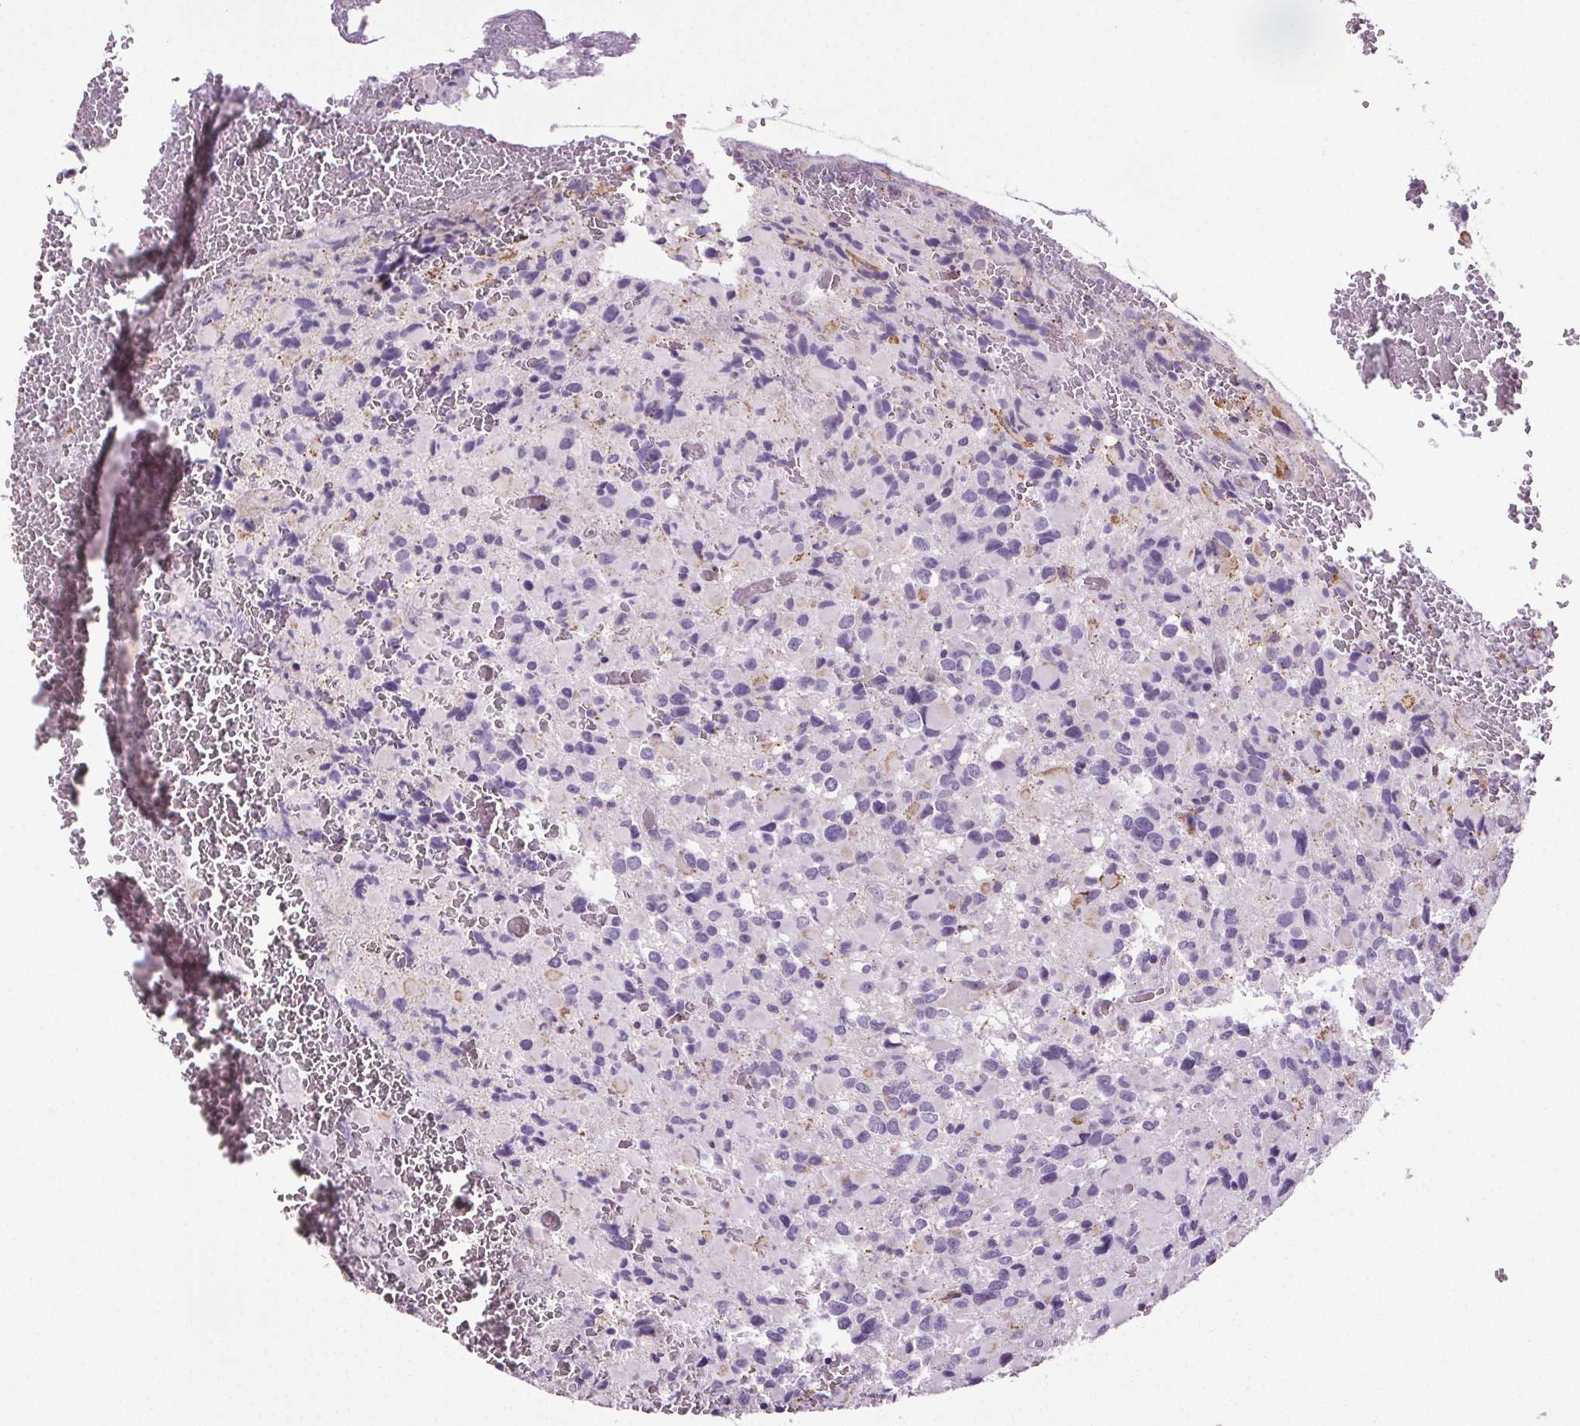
{"staining": {"intensity": "negative", "quantity": "none", "location": "none"}, "tissue": "glioma", "cell_type": "Tumor cells", "image_type": "cancer", "snomed": [{"axis": "morphology", "description": "Glioma, malignant, High grade"}, {"axis": "topography", "description": "Brain"}], "caption": "A histopathology image of glioma stained for a protein displays no brown staining in tumor cells.", "gene": "GPIHBP1", "patient": {"sex": "female", "age": 40}}